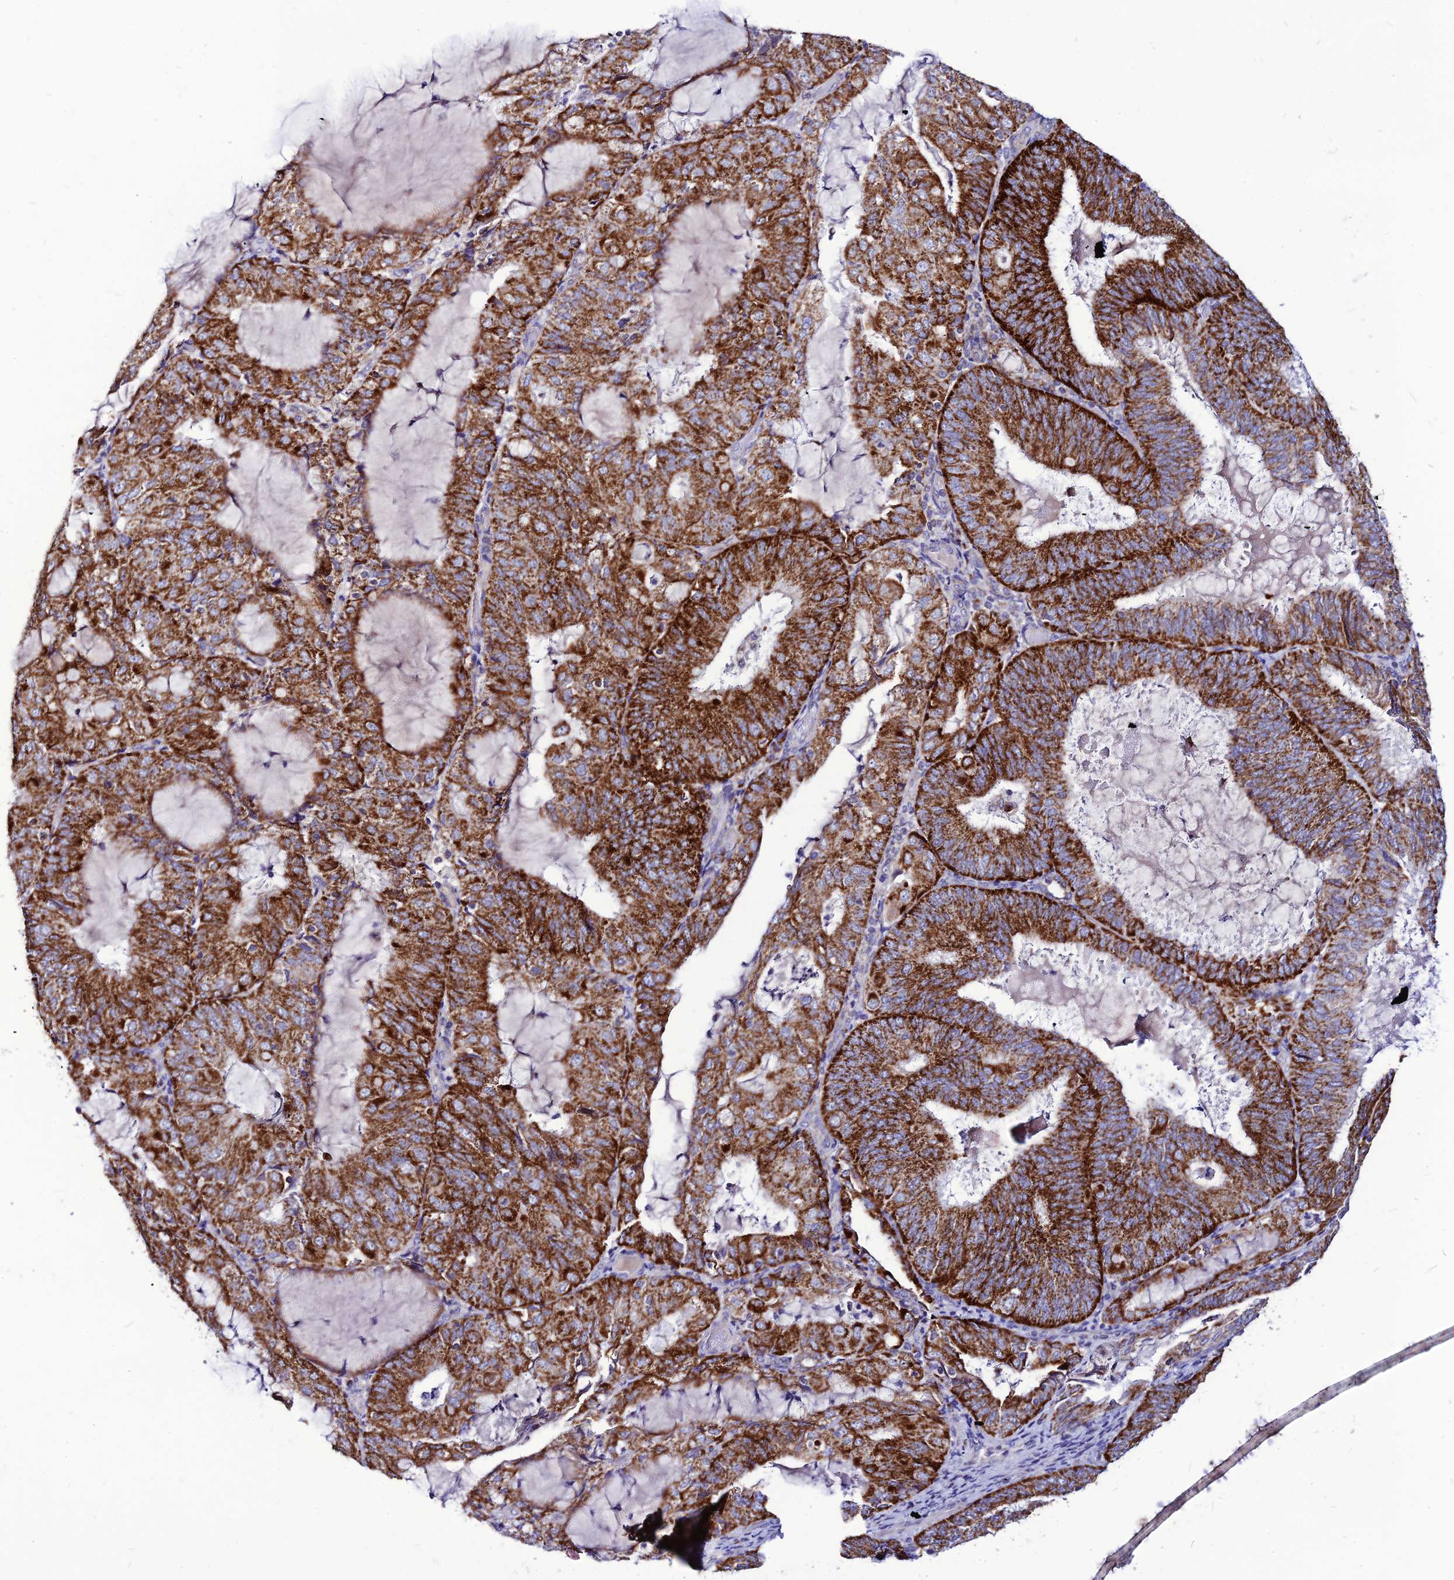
{"staining": {"intensity": "strong", "quantity": ">75%", "location": "cytoplasmic/membranous"}, "tissue": "endometrial cancer", "cell_type": "Tumor cells", "image_type": "cancer", "snomed": [{"axis": "morphology", "description": "Adenocarcinoma, NOS"}, {"axis": "topography", "description": "Endometrium"}], "caption": "Protein analysis of endometrial cancer (adenocarcinoma) tissue shows strong cytoplasmic/membranous positivity in about >75% of tumor cells. (brown staining indicates protein expression, while blue staining denotes nuclei).", "gene": "ECI1", "patient": {"sex": "female", "age": 81}}